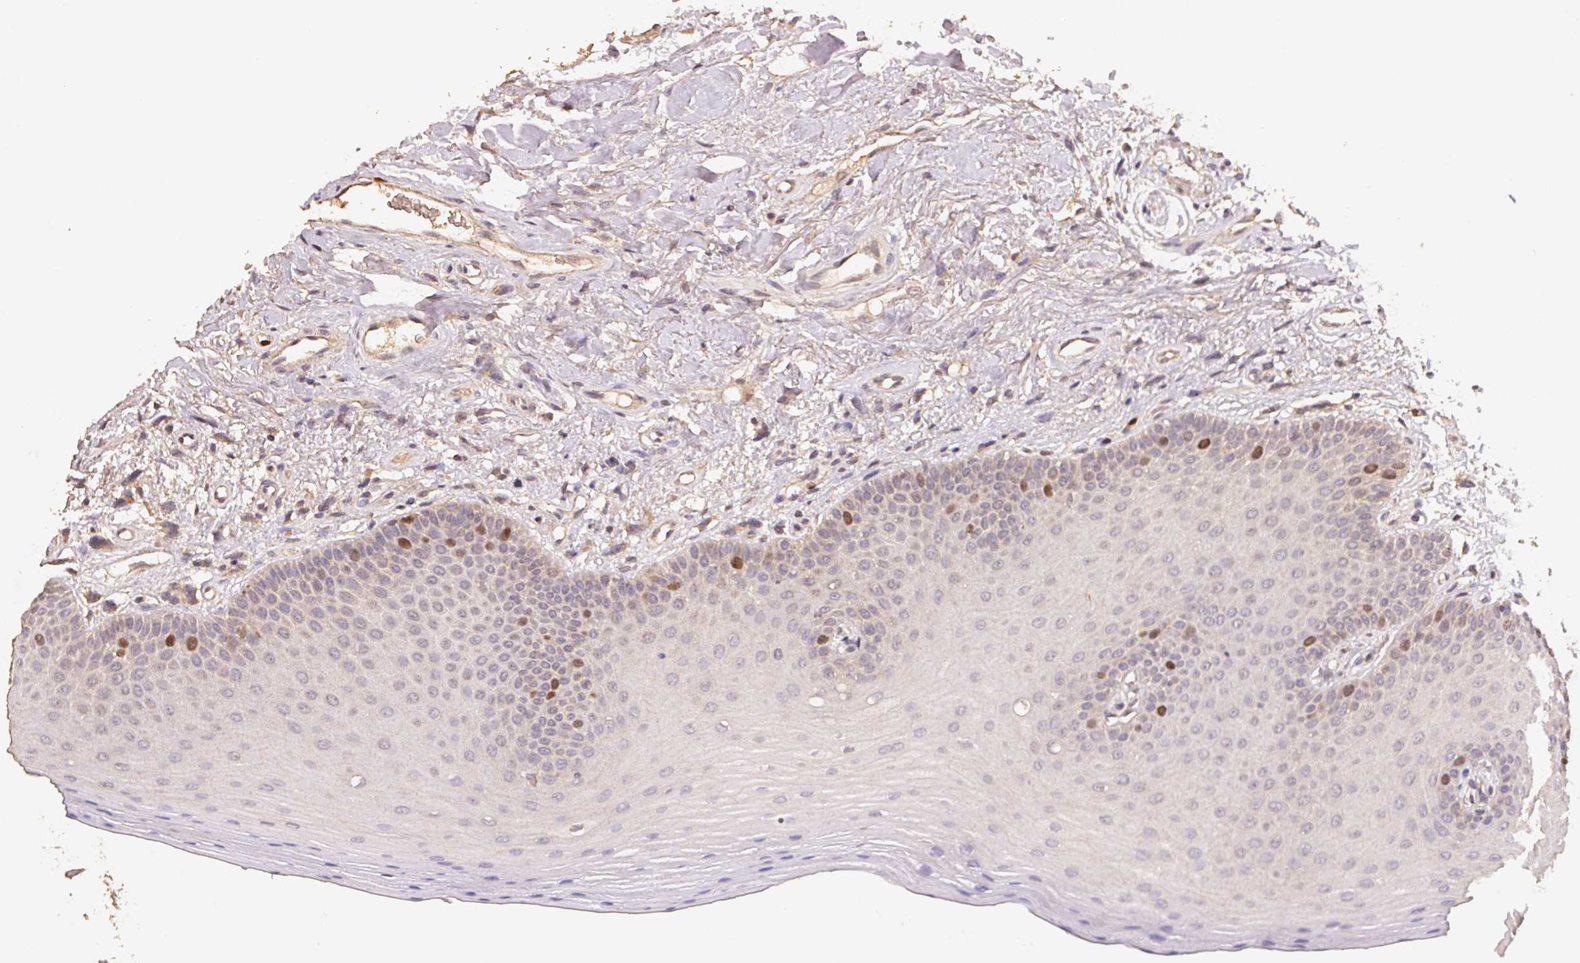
{"staining": {"intensity": "moderate", "quantity": "<25%", "location": "nuclear"}, "tissue": "oral mucosa", "cell_type": "Squamous epithelial cells", "image_type": "normal", "snomed": [{"axis": "morphology", "description": "Normal tissue, NOS"}, {"axis": "morphology", "description": "Normal morphology"}, {"axis": "topography", "description": "Oral tissue"}], "caption": "This is a photomicrograph of IHC staining of normal oral mucosa, which shows moderate staining in the nuclear of squamous epithelial cells.", "gene": "CENPF", "patient": {"sex": "female", "age": 76}}